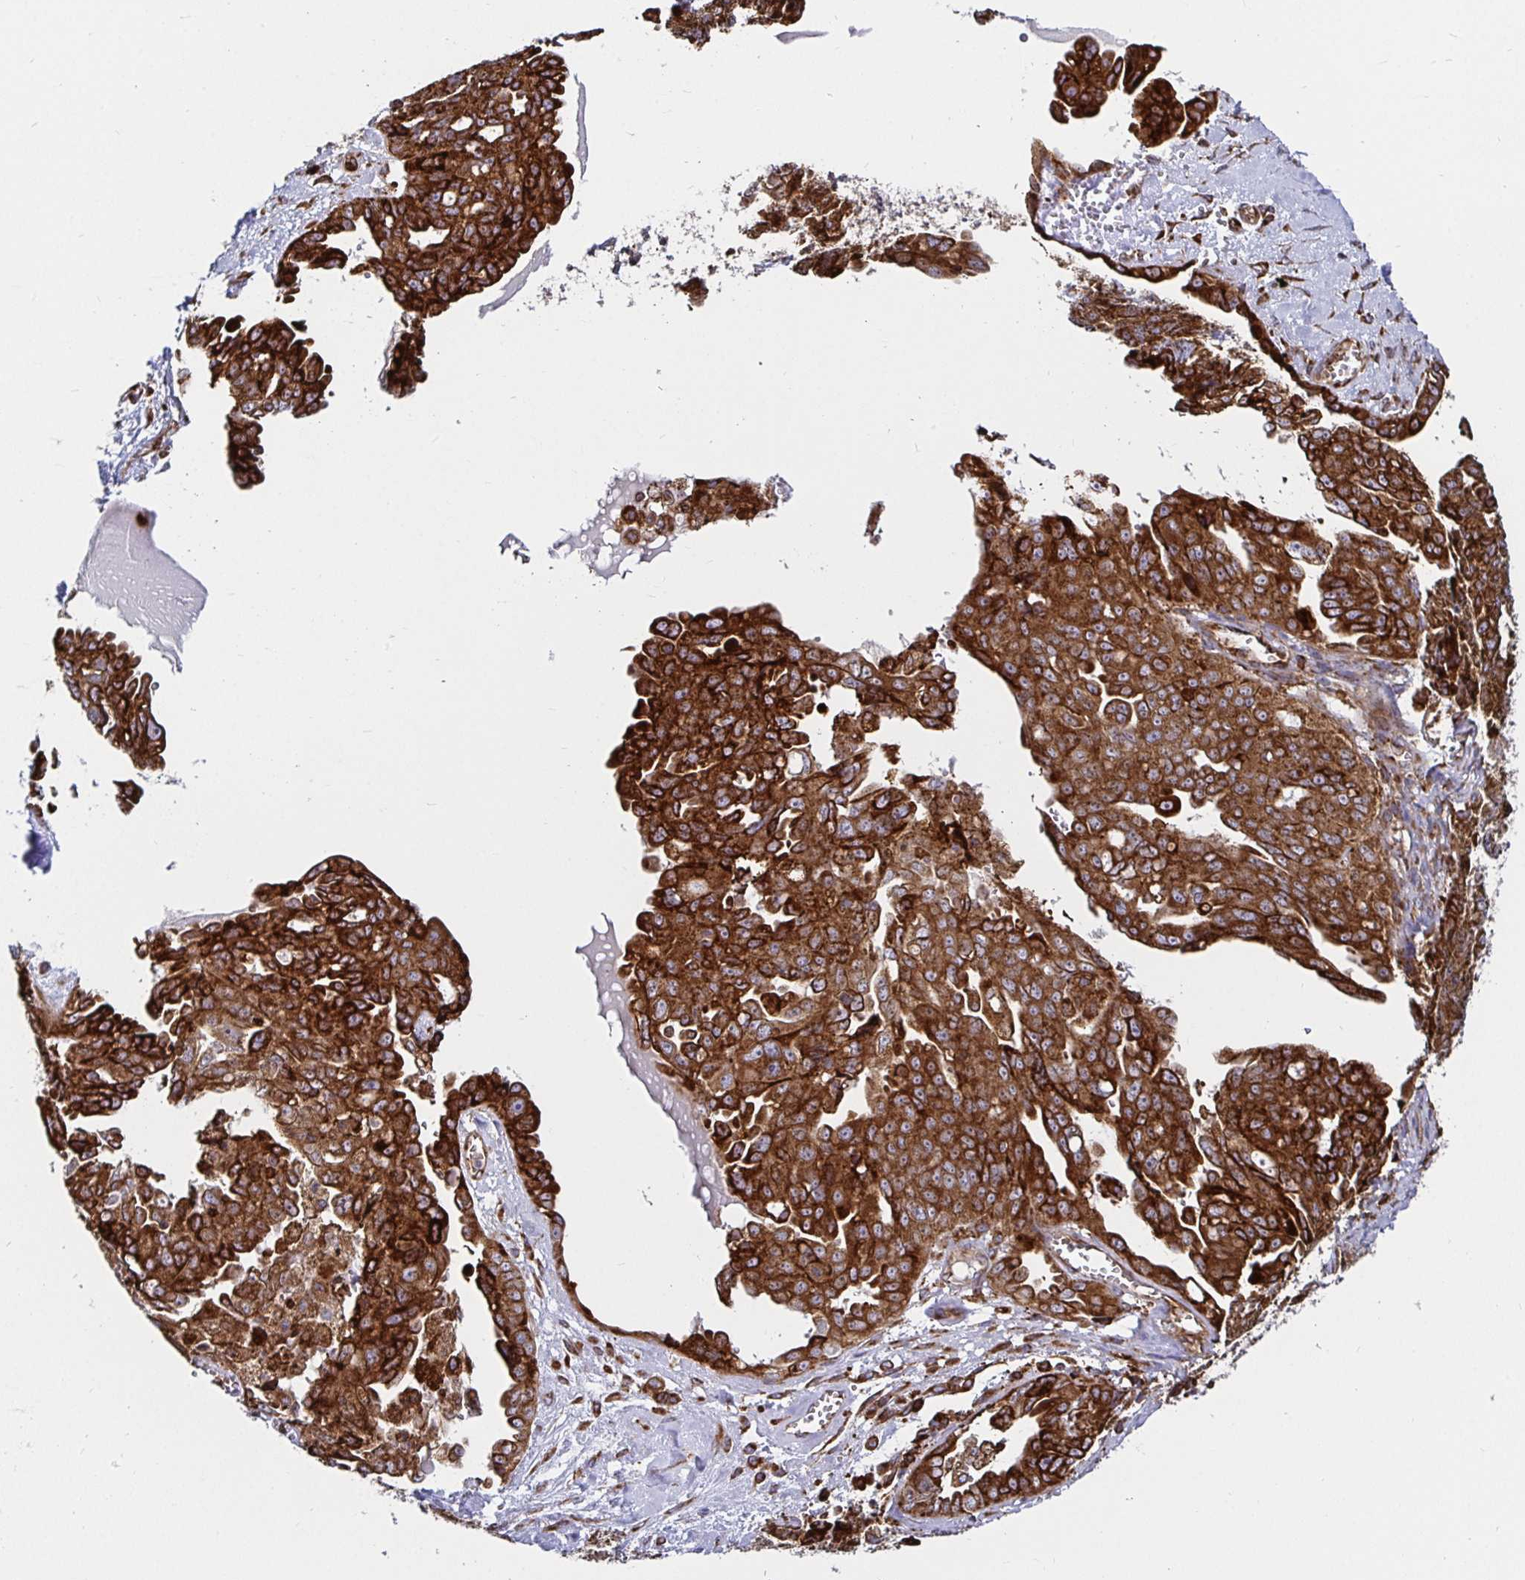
{"staining": {"intensity": "strong", "quantity": ">75%", "location": "cytoplasmic/membranous"}, "tissue": "ovarian cancer", "cell_type": "Tumor cells", "image_type": "cancer", "snomed": [{"axis": "morphology", "description": "Carcinoma, endometroid"}, {"axis": "topography", "description": "Ovary"}], "caption": "The photomicrograph demonstrates staining of endometroid carcinoma (ovarian), revealing strong cytoplasmic/membranous protein expression (brown color) within tumor cells. (Stains: DAB (3,3'-diaminobenzidine) in brown, nuclei in blue, Microscopy: brightfield microscopy at high magnification).", "gene": "SMYD3", "patient": {"sex": "female", "age": 70}}